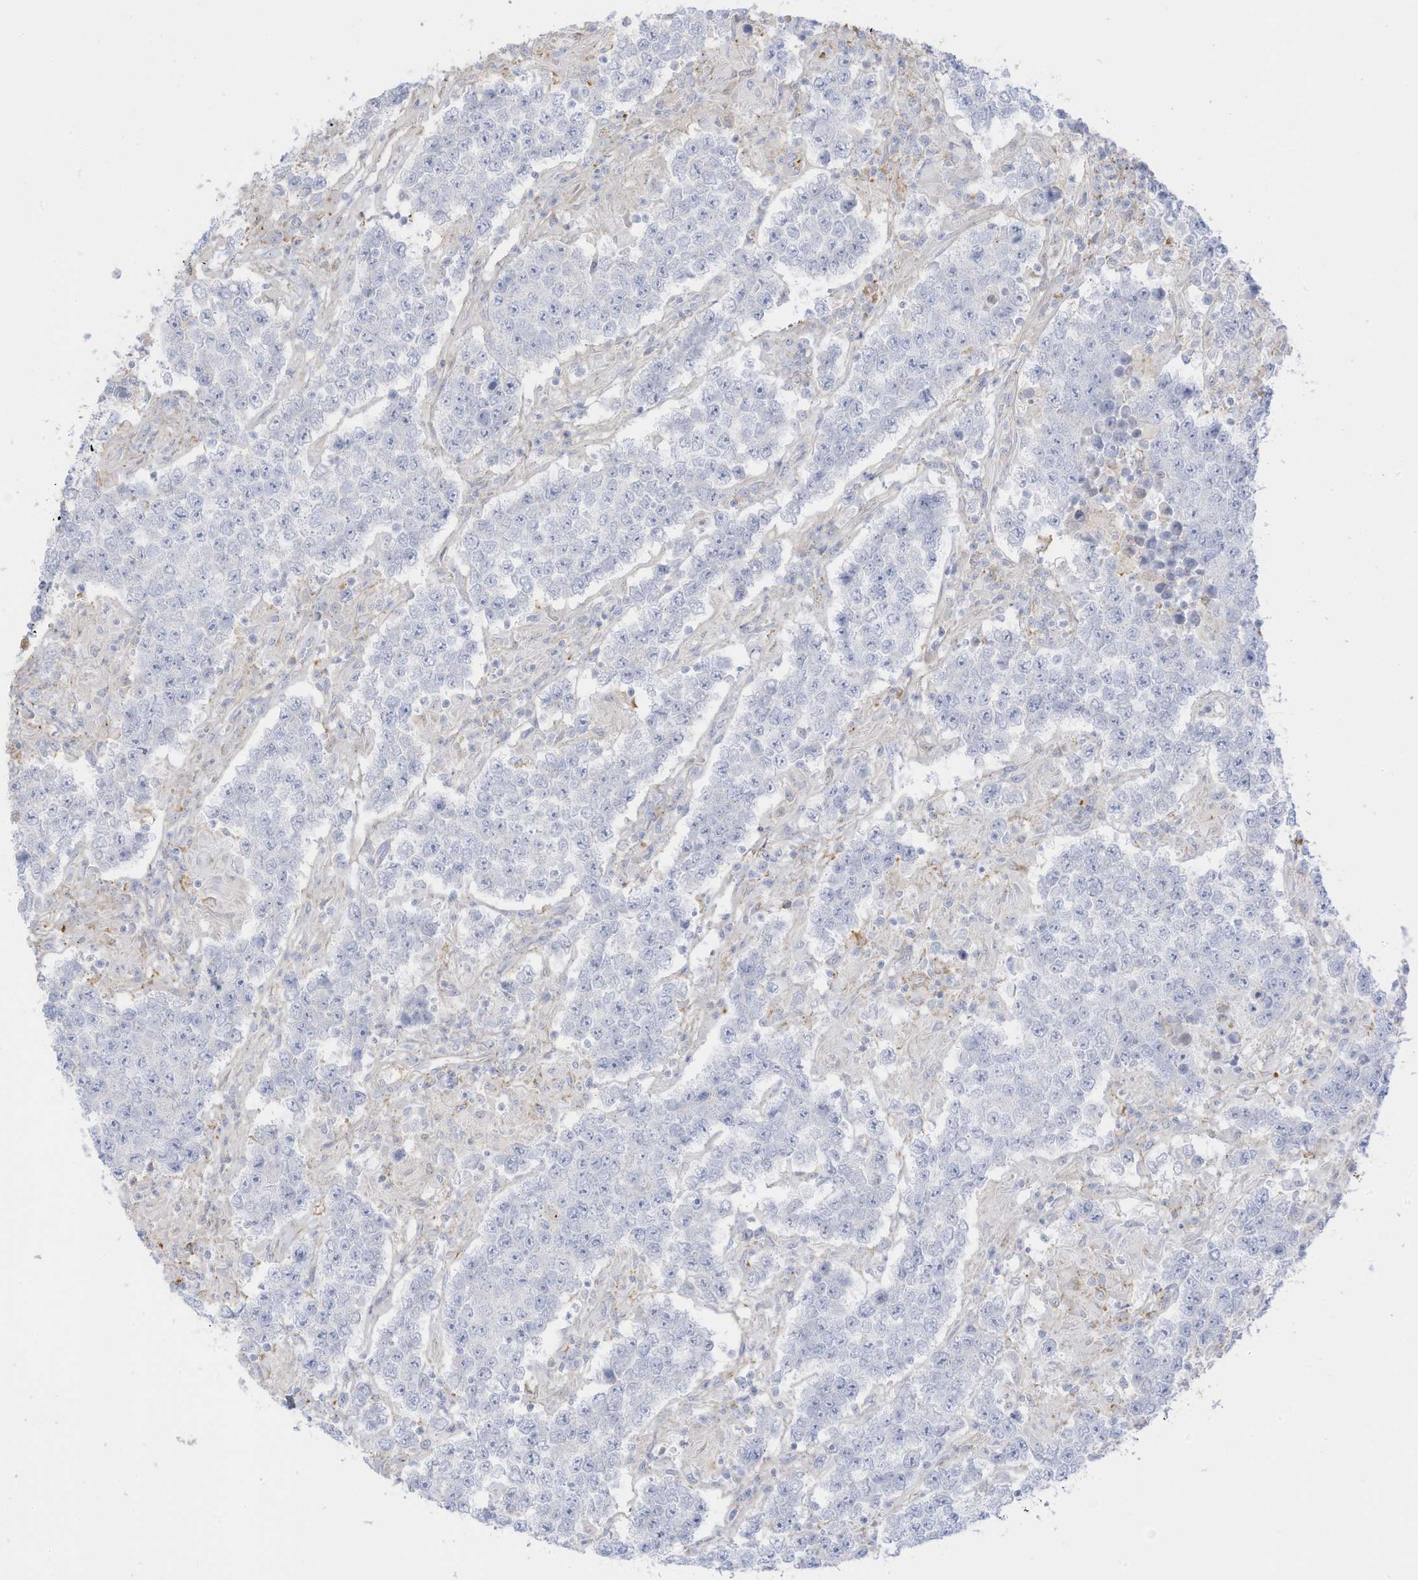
{"staining": {"intensity": "negative", "quantity": "none", "location": "none"}, "tissue": "testis cancer", "cell_type": "Tumor cells", "image_type": "cancer", "snomed": [{"axis": "morphology", "description": "Normal tissue, NOS"}, {"axis": "morphology", "description": "Urothelial carcinoma, High grade"}, {"axis": "morphology", "description": "Seminoma, NOS"}, {"axis": "morphology", "description": "Carcinoma, Embryonal, NOS"}, {"axis": "topography", "description": "Urinary bladder"}, {"axis": "topography", "description": "Testis"}], "caption": "A high-resolution photomicrograph shows immunohistochemistry (IHC) staining of testis cancer (embryonal carcinoma), which demonstrates no significant expression in tumor cells. (DAB immunohistochemistry with hematoxylin counter stain).", "gene": "HSD17B13", "patient": {"sex": "male", "age": 41}}